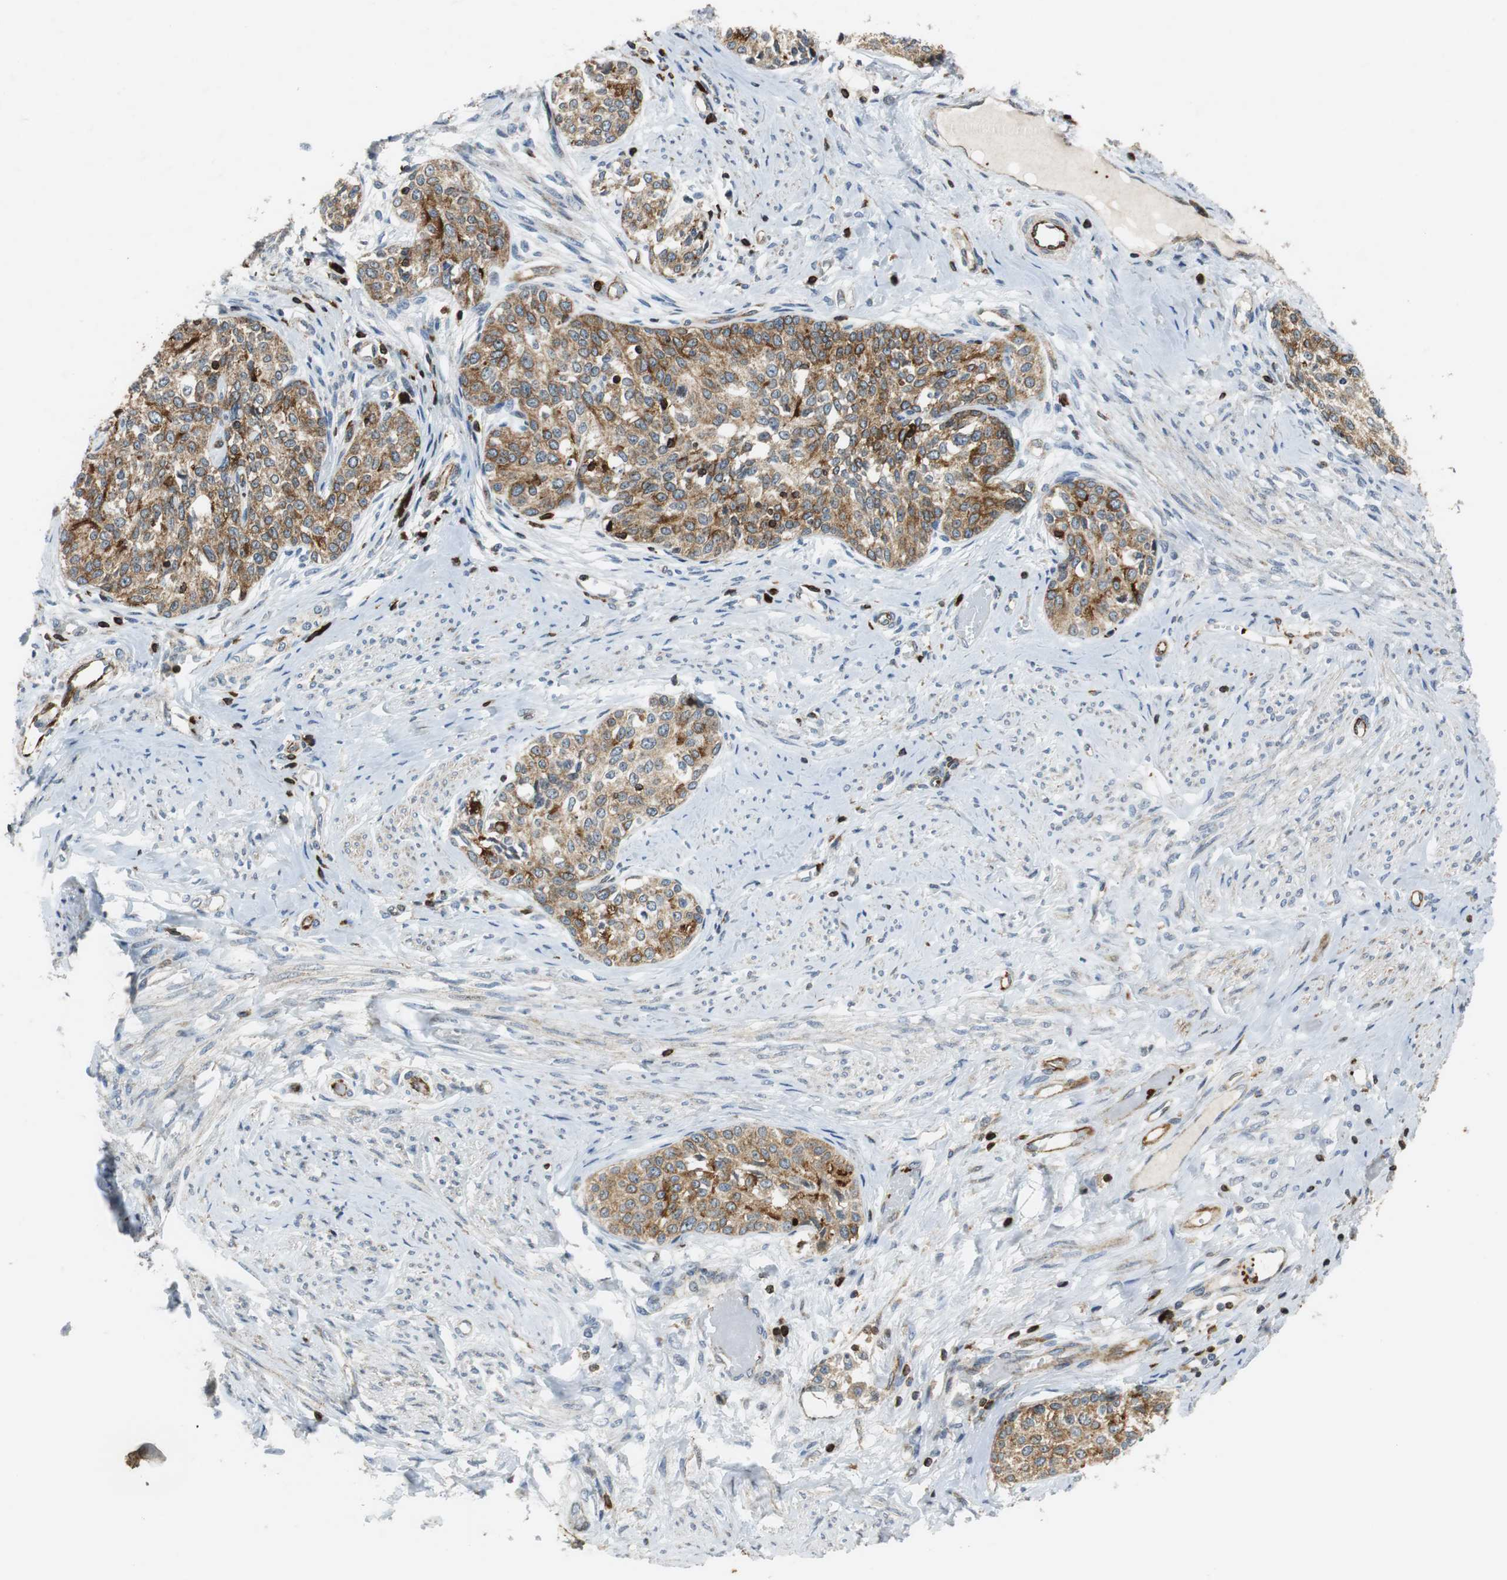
{"staining": {"intensity": "moderate", "quantity": ">75%", "location": "cytoplasmic/membranous"}, "tissue": "cervical cancer", "cell_type": "Tumor cells", "image_type": "cancer", "snomed": [{"axis": "morphology", "description": "Squamous cell carcinoma, NOS"}, {"axis": "morphology", "description": "Adenocarcinoma, NOS"}, {"axis": "topography", "description": "Cervix"}], "caption": "Immunohistochemistry micrograph of neoplastic tissue: cervical squamous cell carcinoma stained using immunohistochemistry exhibits medium levels of moderate protein expression localized specifically in the cytoplasmic/membranous of tumor cells, appearing as a cytoplasmic/membranous brown color.", "gene": "TUBA4A", "patient": {"sex": "female", "age": 52}}